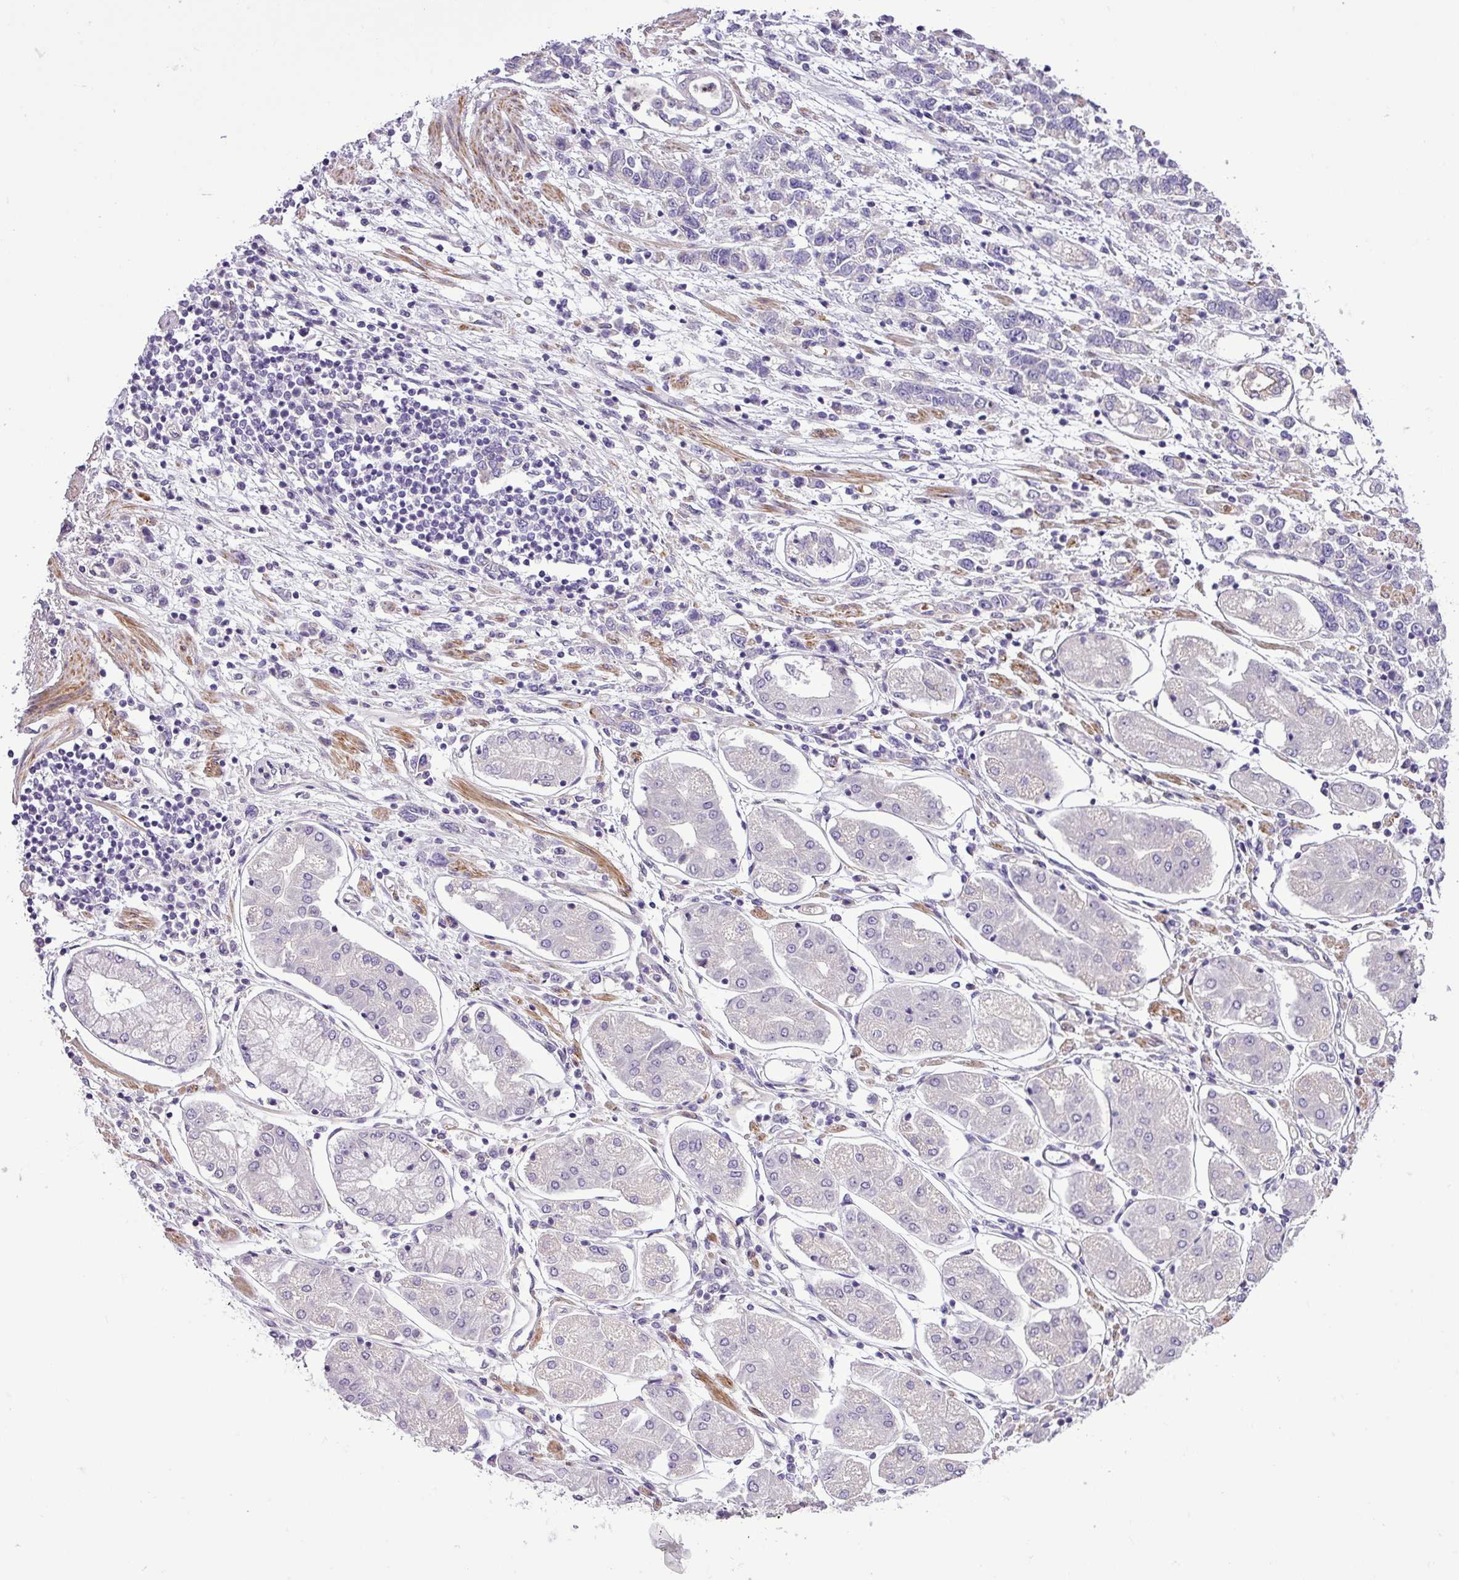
{"staining": {"intensity": "negative", "quantity": "none", "location": "none"}, "tissue": "stomach cancer", "cell_type": "Tumor cells", "image_type": "cancer", "snomed": [{"axis": "morphology", "description": "Adenocarcinoma, NOS"}, {"axis": "topography", "description": "Stomach"}], "caption": "This is an IHC image of human adenocarcinoma (stomach). There is no expression in tumor cells.", "gene": "NBEAL2", "patient": {"sex": "female", "age": 76}}